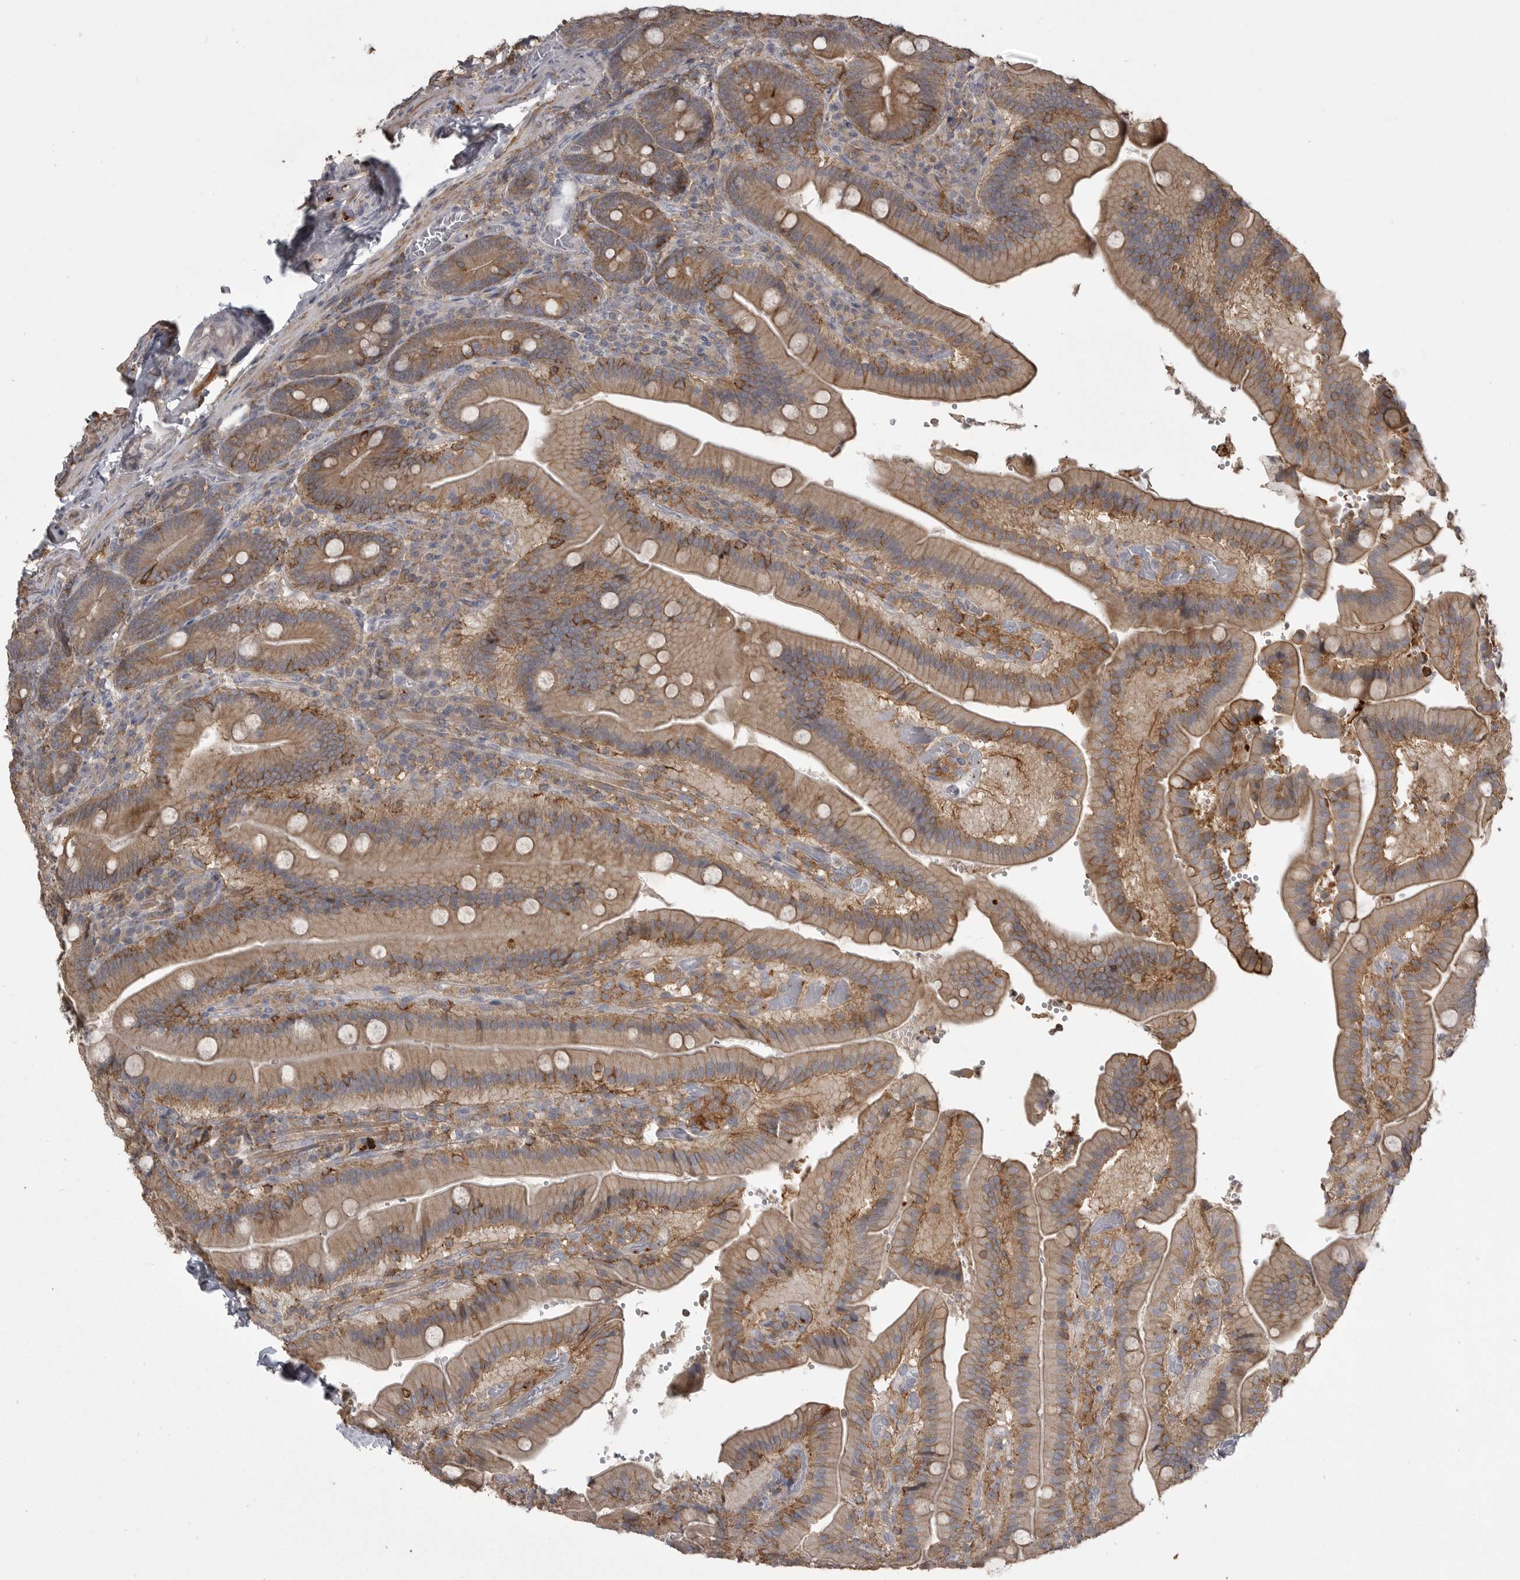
{"staining": {"intensity": "moderate", "quantity": ">75%", "location": "cytoplasmic/membranous"}, "tissue": "duodenum", "cell_type": "Glandular cells", "image_type": "normal", "snomed": [{"axis": "morphology", "description": "Normal tissue, NOS"}, {"axis": "topography", "description": "Duodenum"}], "caption": "Immunohistochemistry (IHC) (DAB (3,3'-diaminobenzidine)) staining of unremarkable duodenum demonstrates moderate cytoplasmic/membranous protein positivity in approximately >75% of glandular cells. The staining is performed using DAB brown chromogen to label protein expression. The nuclei are counter-stained blue using hematoxylin.", "gene": "CMTM6", "patient": {"sex": "female", "age": 62}}